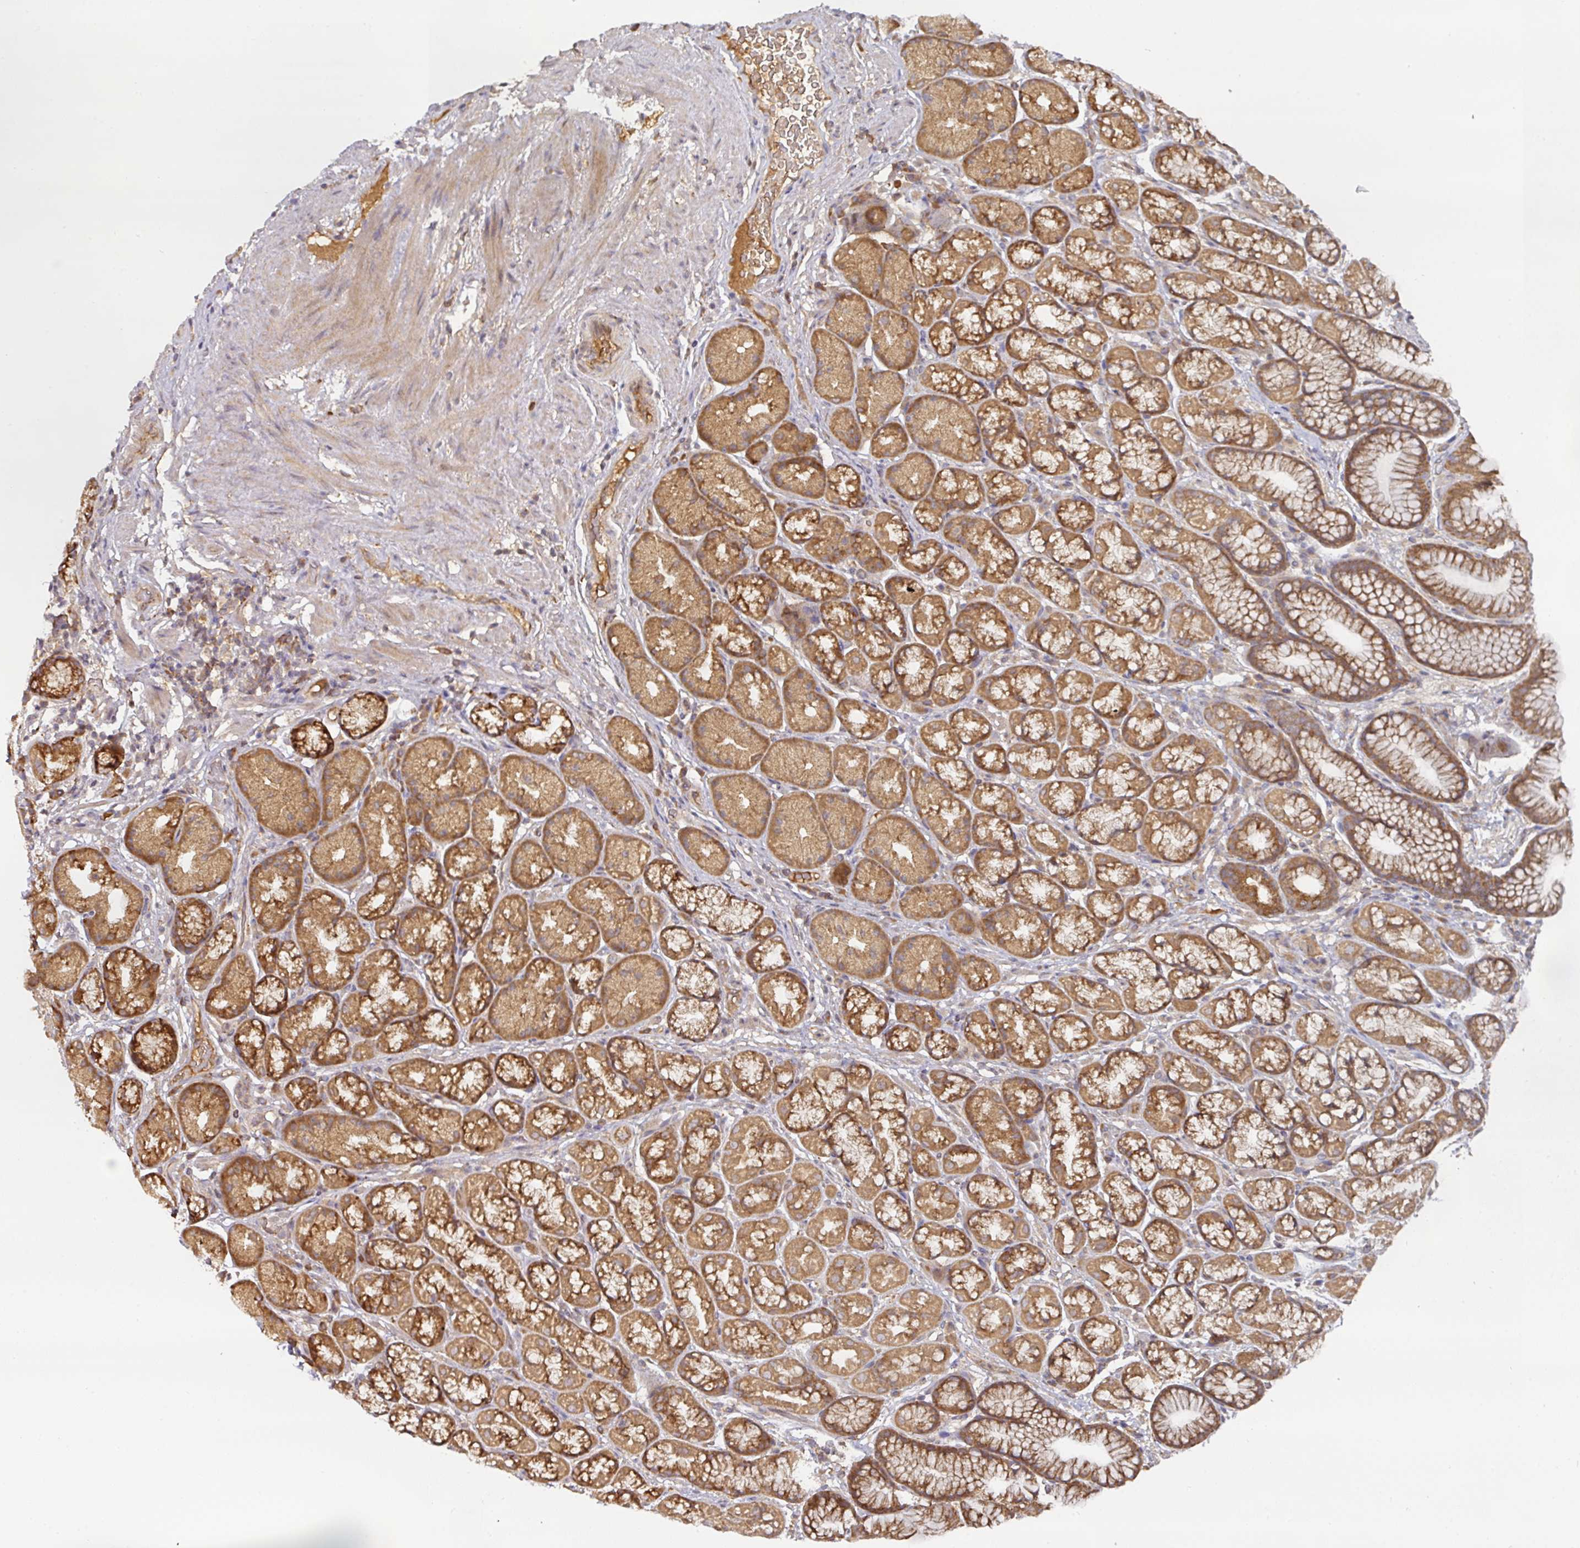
{"staining": {"intensity": "moderate", "quantity": ">75%", "location": "cytoplasmic/membranous"}, "tissue": "stomach", "cell_type": "Glandular cells", "image_type": "normal", "snomed": [{"axis": "morphology", "description": "Normal tissue, NOS"}, {"axis": "topography", "description": "Stomach, lower"}], "caption": "Immunohistochemistry of normal human stomach reveals medium levels of moderate cytoplasmic/membranous staining in about >75% of glandular cells. The staining was performed using DAB, with brown indicating positive protein expression. Nuclei are stained blue with hematoxylin.", "gene": "CEP95", "patient": {"sex": "male", "age": 67}}